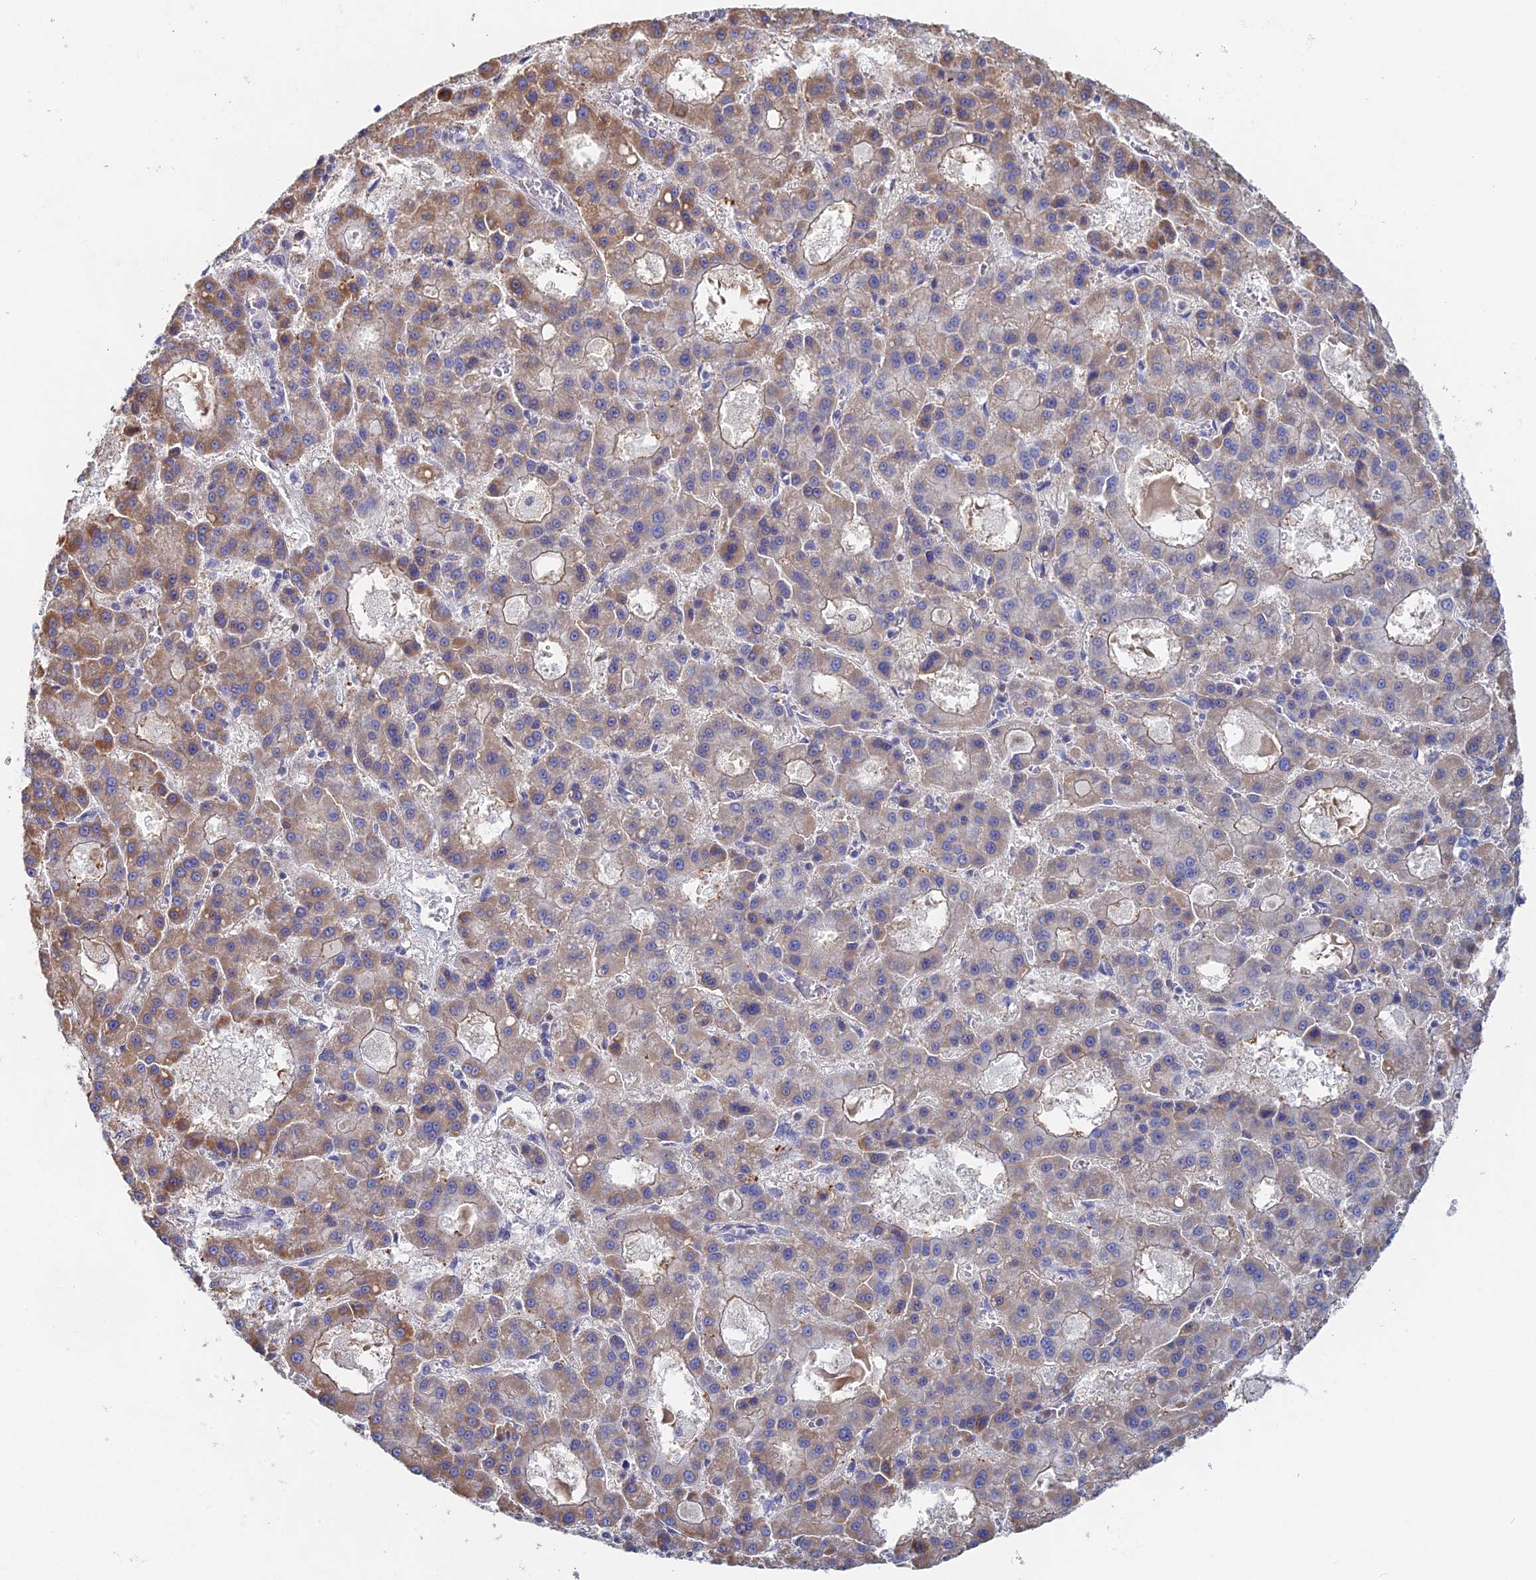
{"staining": {"intensity": "moderate", "quantity": "<25%", "location": "cytoplasmic/membranous"}, "tissue": "liver cancer", "cell_type": "Tumor cells", "image_type": "cancer", "snomed": [{"axis": "morphology", "description": "Carcinoma, Hepatocellular, NOS"}, {"axis": "topography", "description": "Liver"}], "caption": "Protein analysis of liver hepatocellular carcinoma tissue shows moderate cytoplasmic/membranous expression in approximately <25% of tumor cells.", "gene": "DNAH14", "patient": {"sex": "male", "age": 70}}